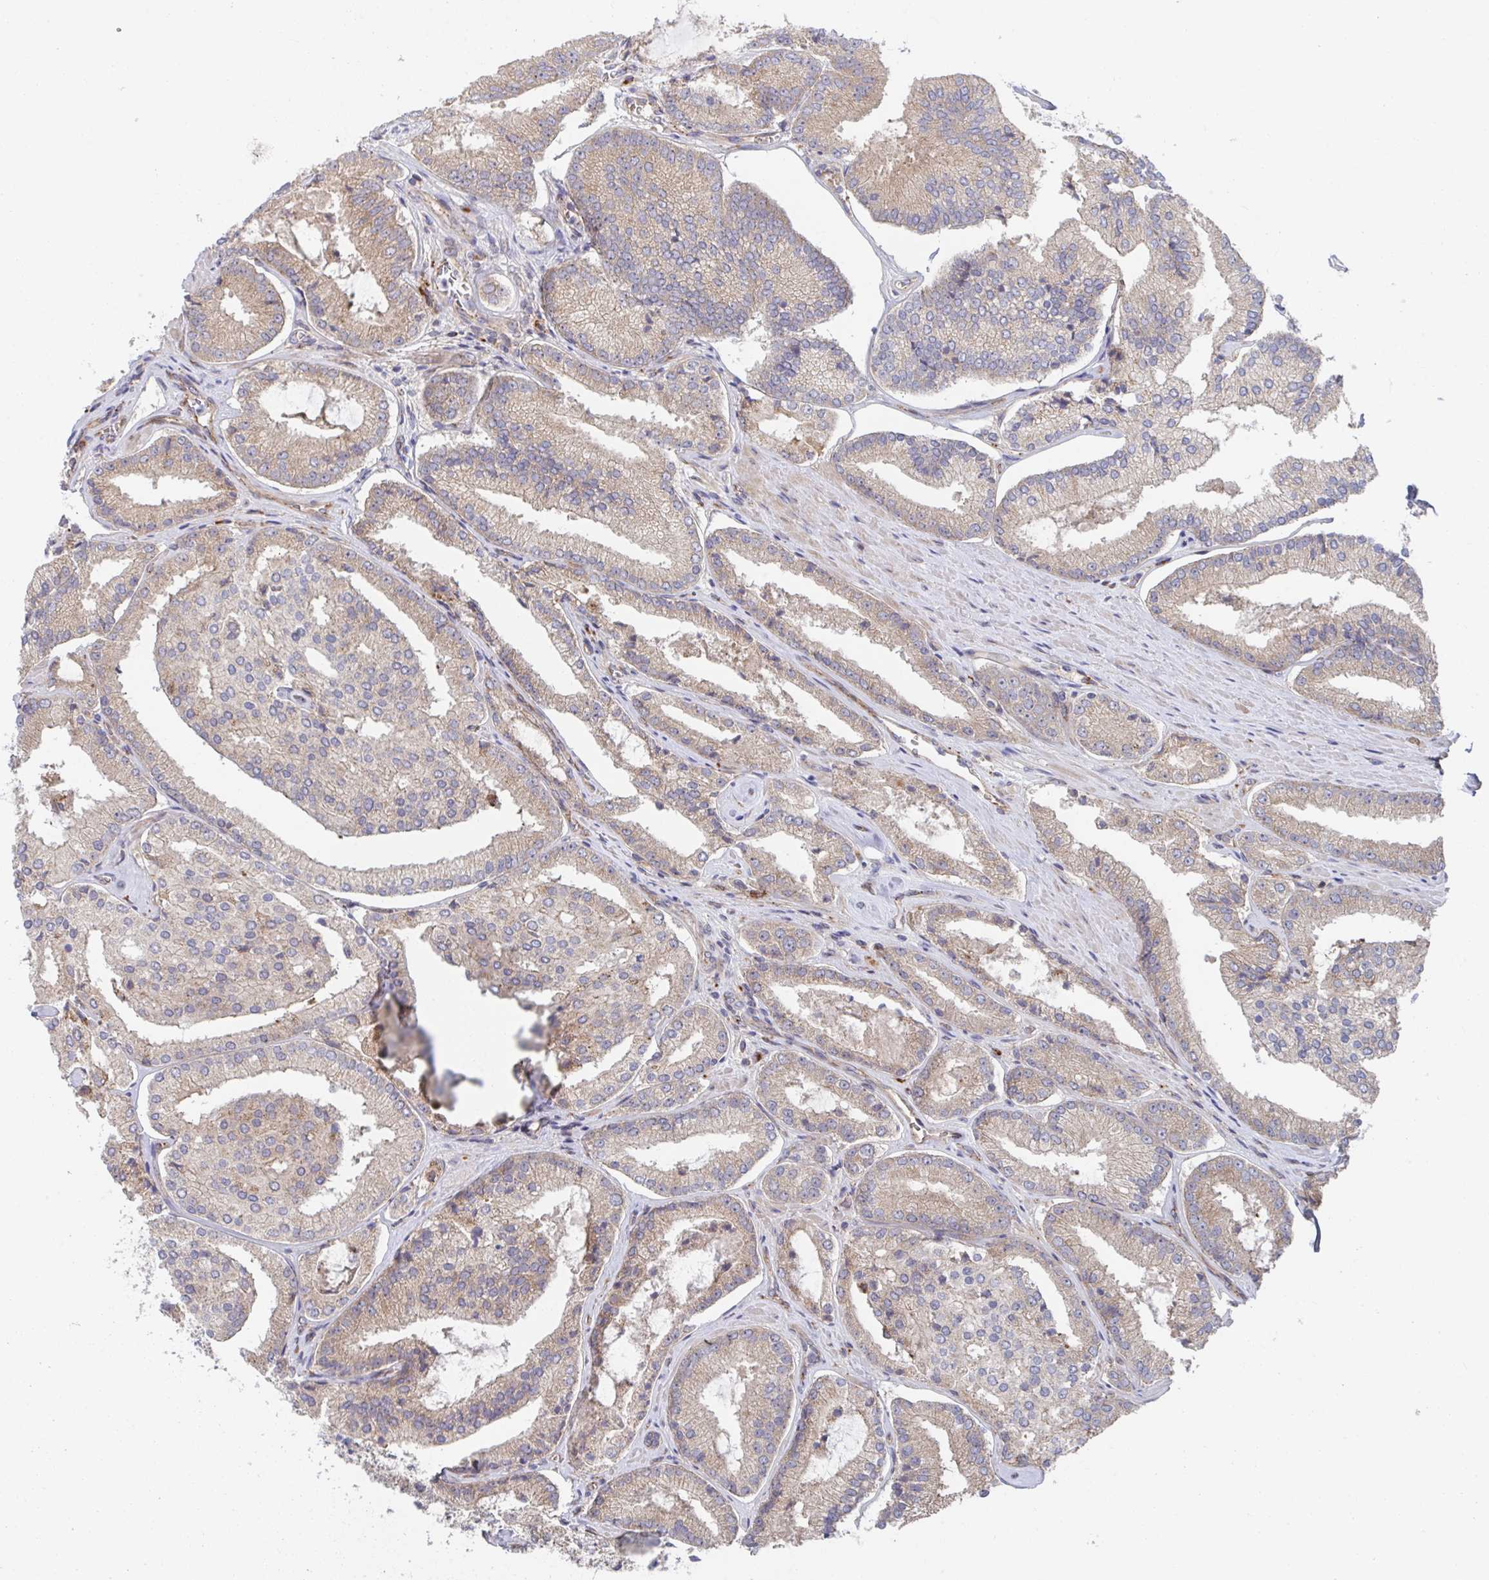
{"staining": {"intensity": "weak", "quantity": ">75%", "location": "cytoplasmic/membranous"}, "tissue": "prostate cancer", "cell_type": "Tumor cells", "image_type": "cancer", "snomed": [{"axis": "morphology", "description": "Adenocarcinoma, High grade"}, {"axis": "topography", "description": "Prostate"}], "caption": "Prostate adenocarcinoma (high-grade) was stained to show a protein in brown. There is low levels of weak cytoplasmic/membranous expression in about >75% of tumor cells.", "gene": "FJX1", "patient": {"sex": "male", "age": 73}}